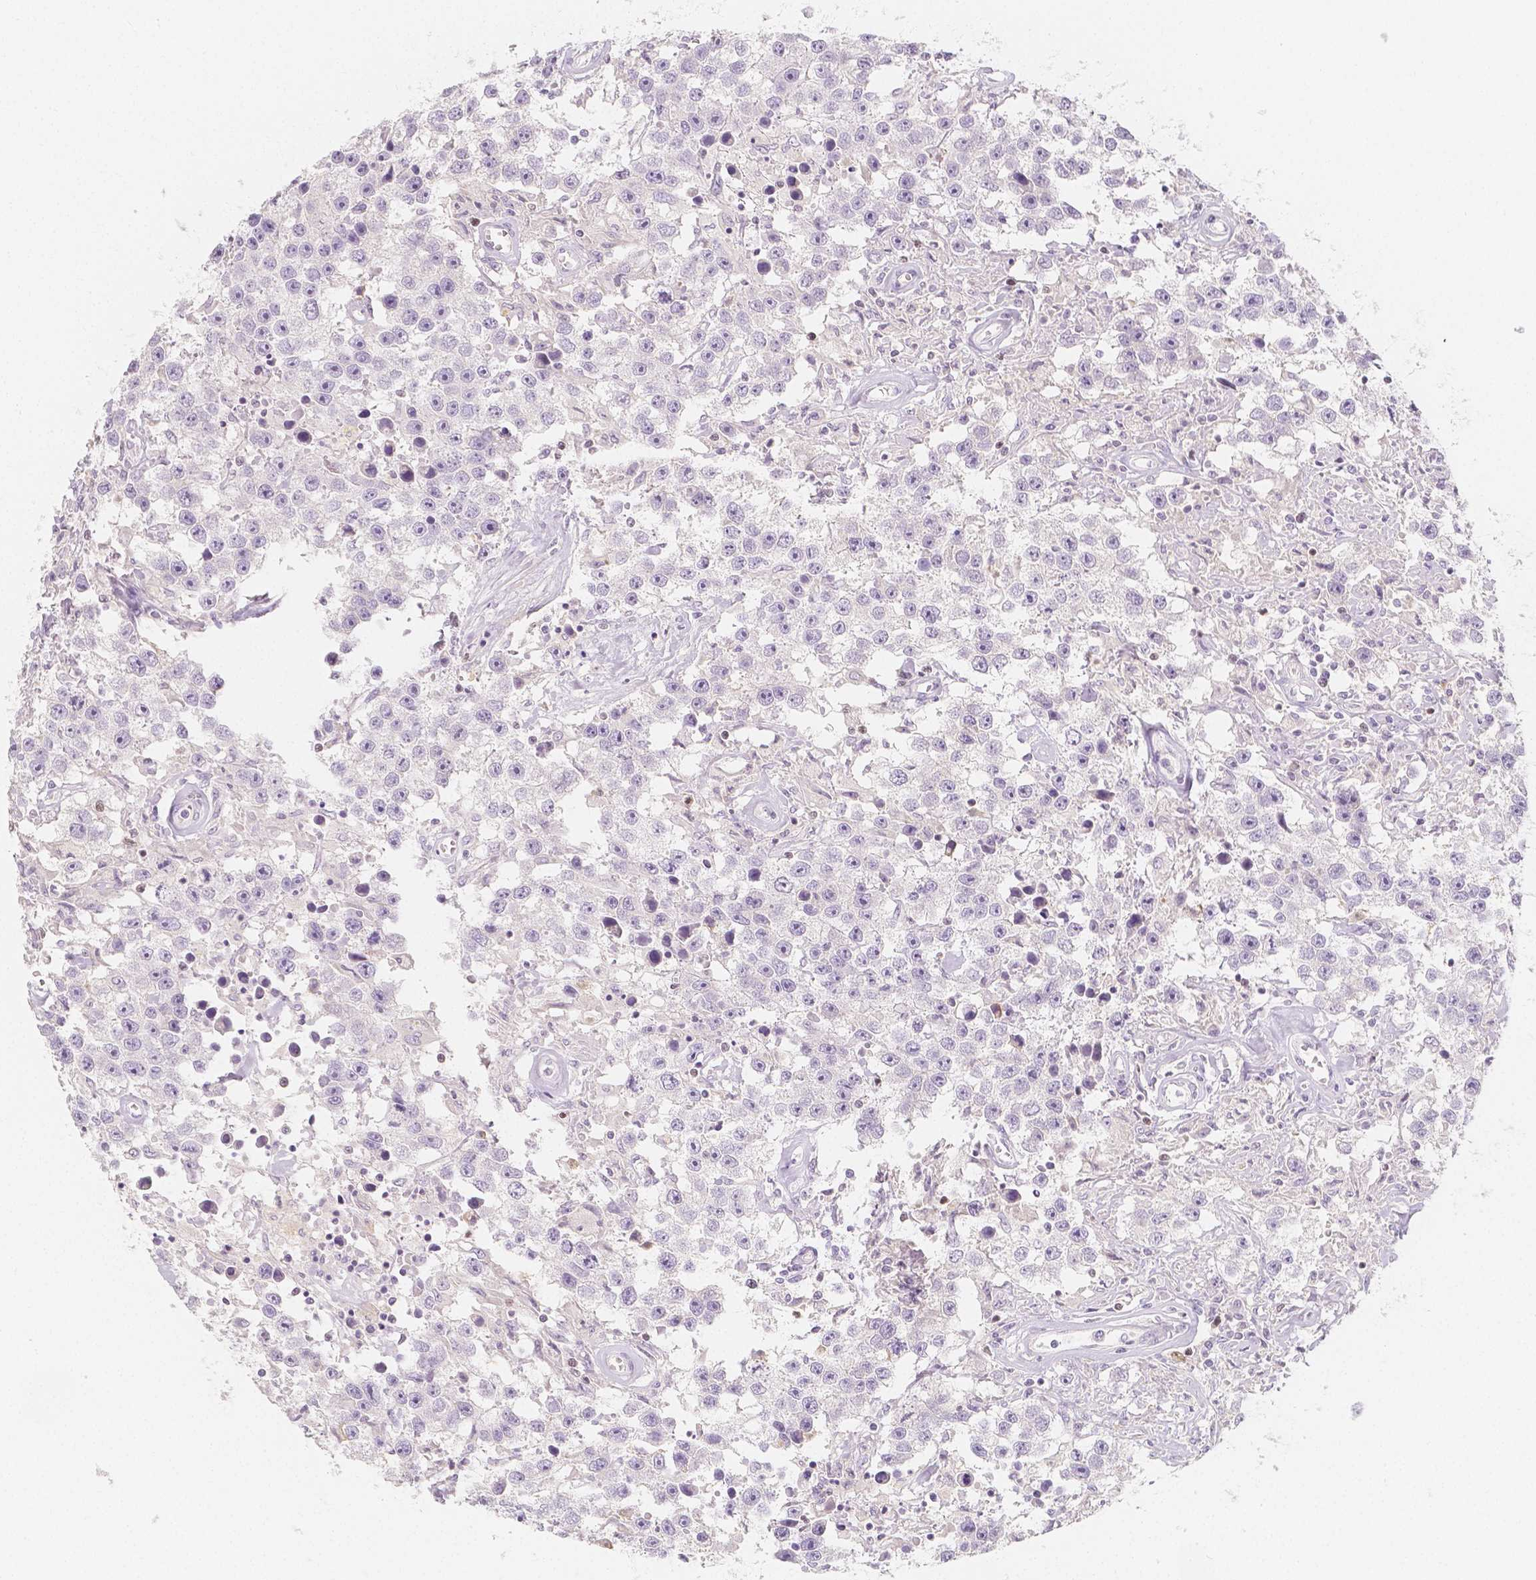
{"staining": {"intensity": "negative", "quantity": "none", "location": "none"}, "tissue": "testis cancer", "cell_type": "Tumor cells", "image_type": "cancer", "snomed": [{"axis": "morphology", "description": "Seminoma, NOS"}, {"axis": "topography", "description": "Testis"}], "caption": "Immunohistochemistry (IHC) of testis cancer (seminoma) reveals no positivity in tumor cells.", "gene": "BATF", "patient": {"sex": "male", "age": 43}}